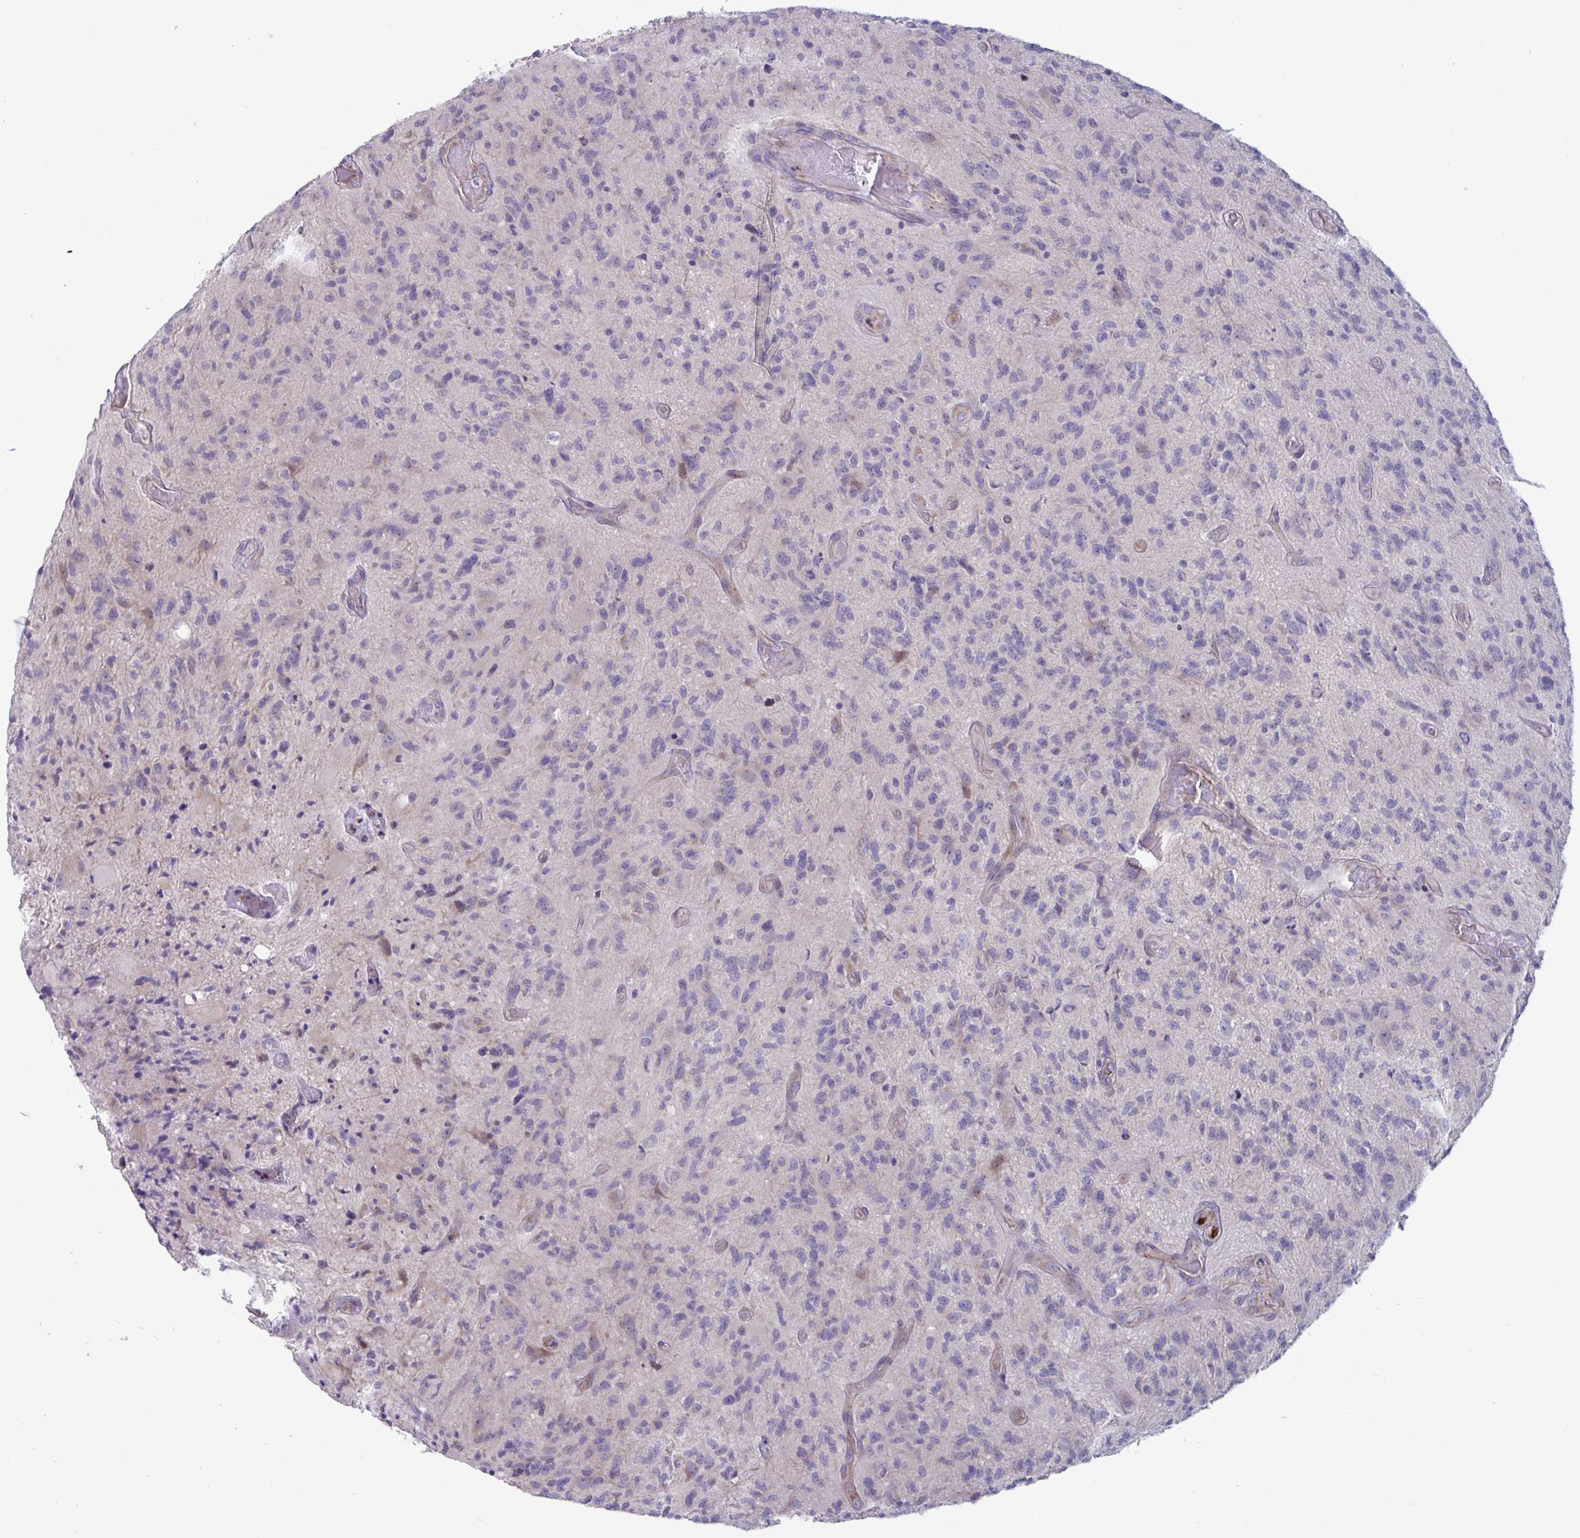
{"staining": {"intensity": "negative", "quantity": "none", "location": "none"}, "tissue": "glioma", "cell_type": "Tumor cells", "image_type": "cancer", "snomed": [{"axis": "morphology", "description": "Glioma, malignant, High grade"}, {"axis": "topography", "description": "Brain"}], "caption": "Tumor cells are negative for protein expression in human malignant glioma (high-grade).", "gene": "IL37", "patient": {"sex": "male", "age": 67}}